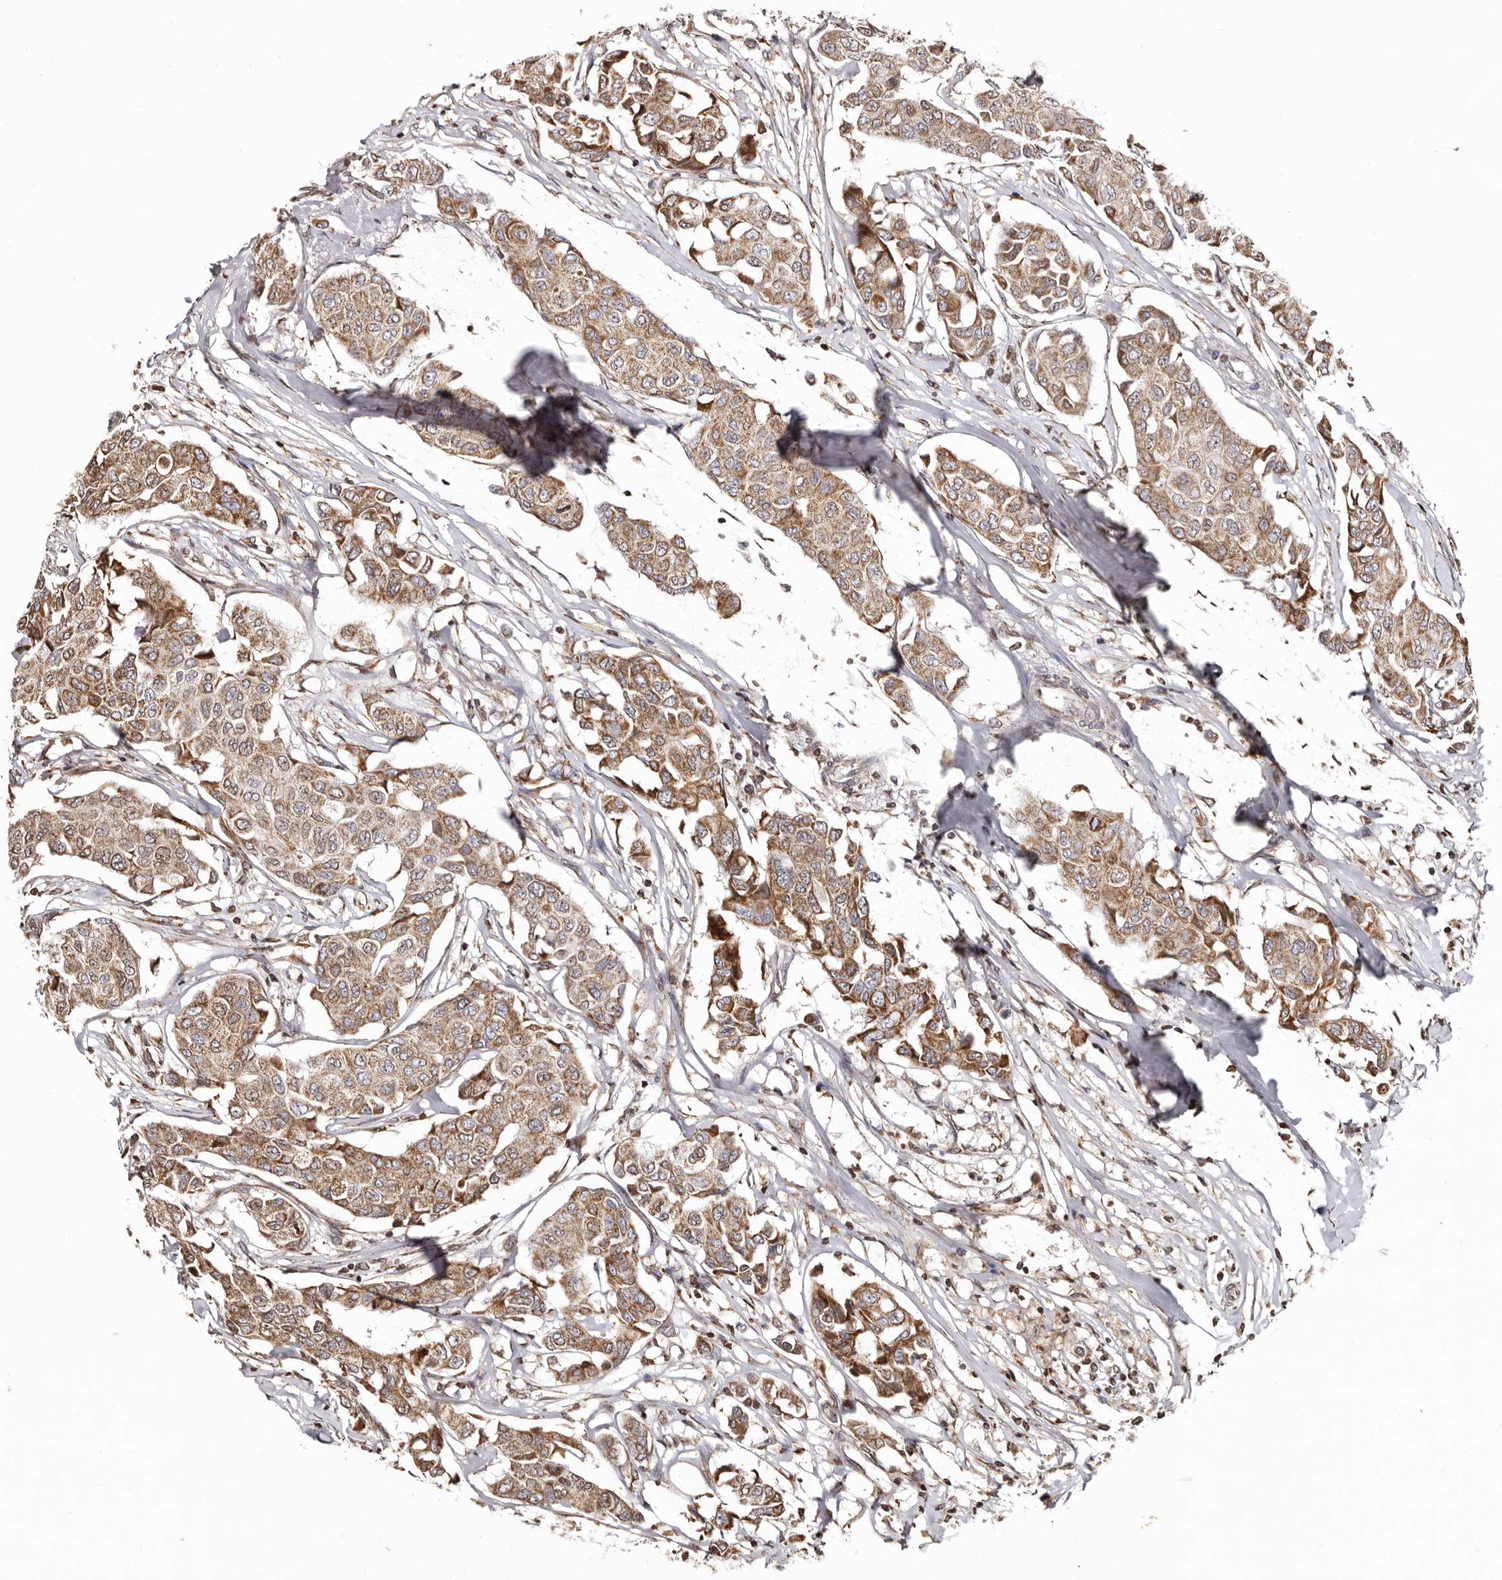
{"staining": {"intensity": "moderate", "quantity": ">75%", "location": "cytoplasmic/membranous"}, "tissue": "breast cancer", "cell_type": "Tumor cells", "image_type": "cancer", "snomed": [{"axis": "morphology", "description": "Duct carcinoma"}, {"axis": "topography", "description": "Breast"}], "caption": "A brown stain shows moderate cytoplasmic/membranous staining of a protein in breast cancer tumor cells. (brown staining indicates protein expression, while blue staining denotes nuclei).", "gene": "CCDC190", "patient": {"sex": "female", "age": 80}}